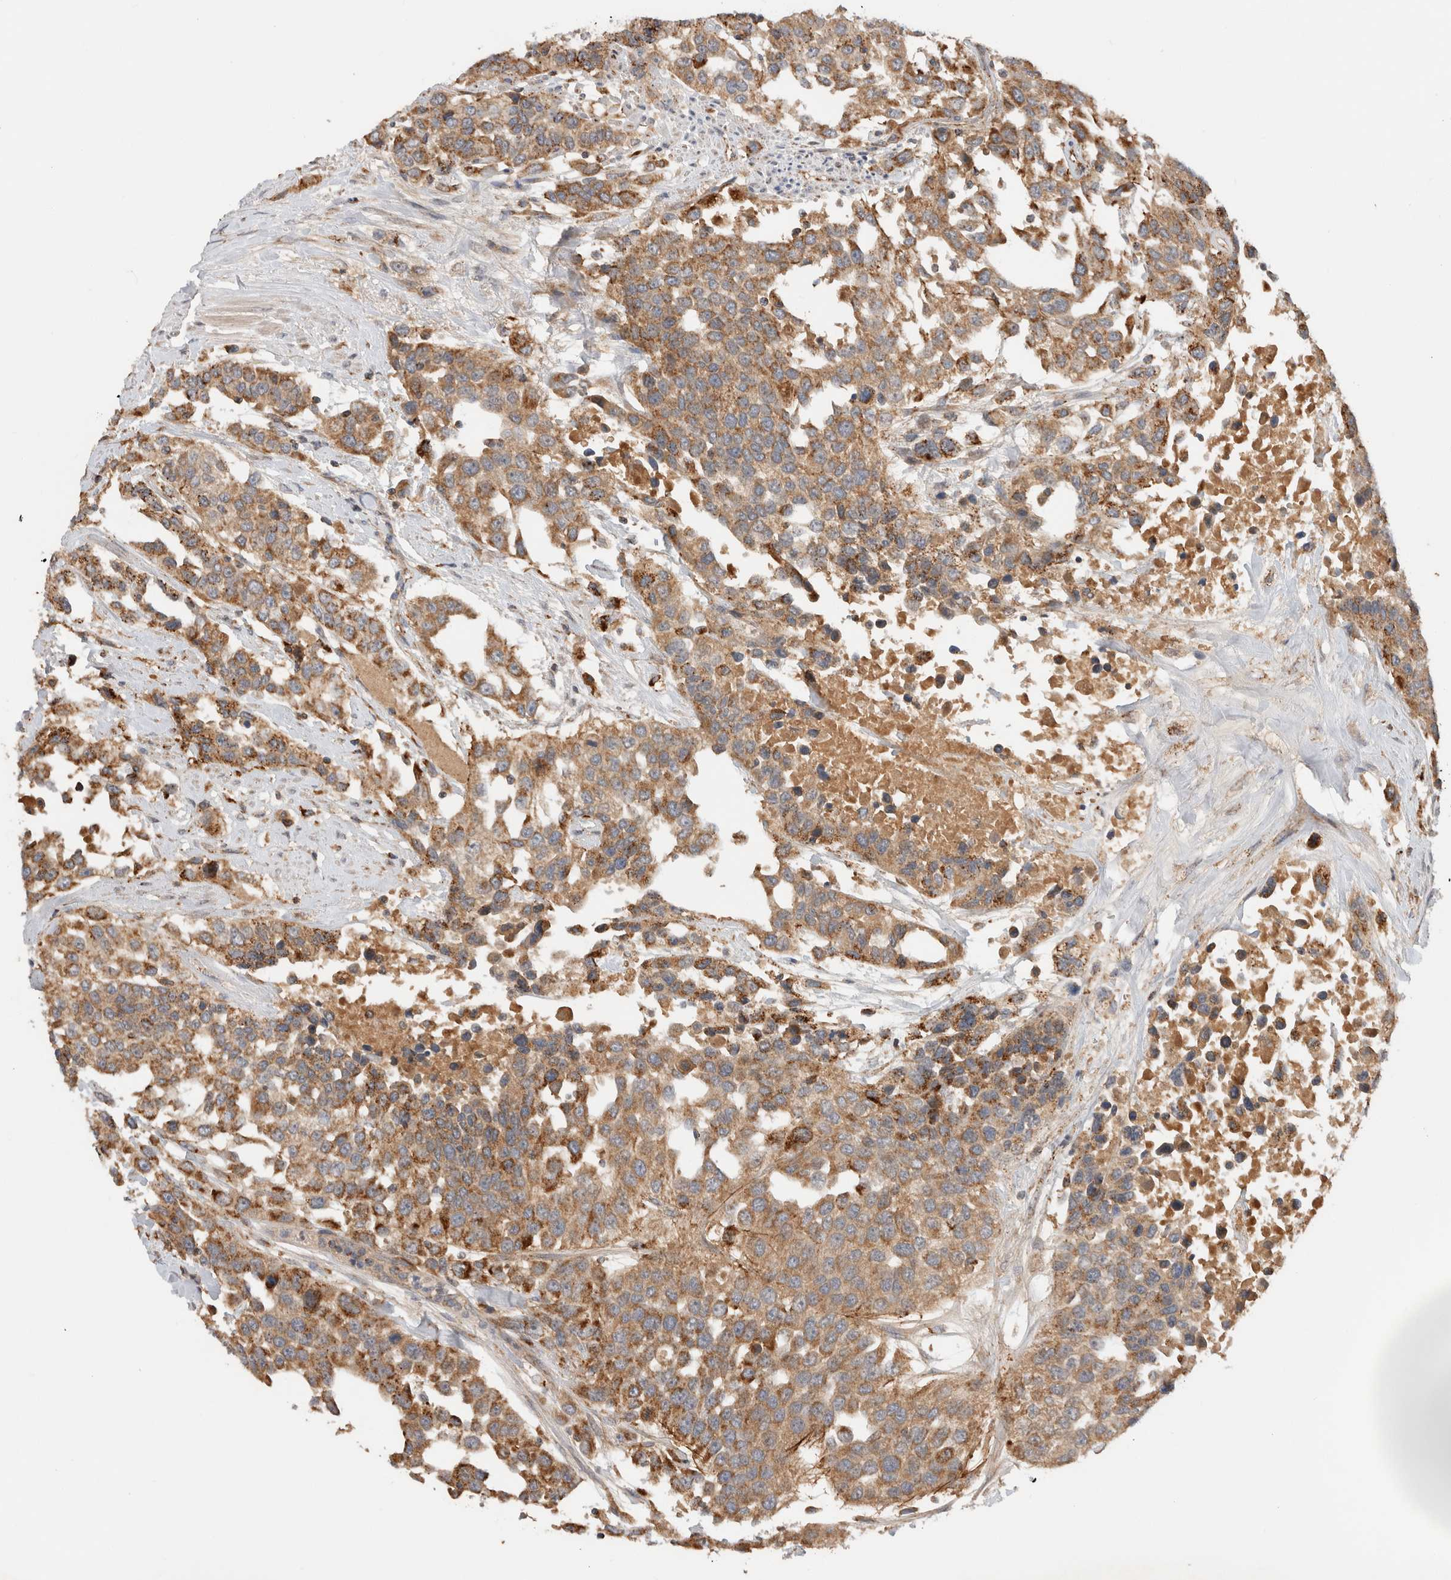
{"staining": {"intensity": "moderate", "quantity": ">75%", "location": "cytoplasmic/membranous"}, "tissue": "urothelial cancer", "cell_type": "Tumor cells", "image_type": "cancer", "snomed": [{"axis": "morphology", "description": "Urothelial carcinoma, High grade"}, {"axis": "topography", "description": "Urinary bladder"}], "caption": "High-grade urothelial carcinoma stained for a protein (brown) shows moderate cytoplasmic/membranous positive staining in about >75% of tumor cells.", "gene": "AMPD1", "patient": {"sex": "female", "age": 80}}